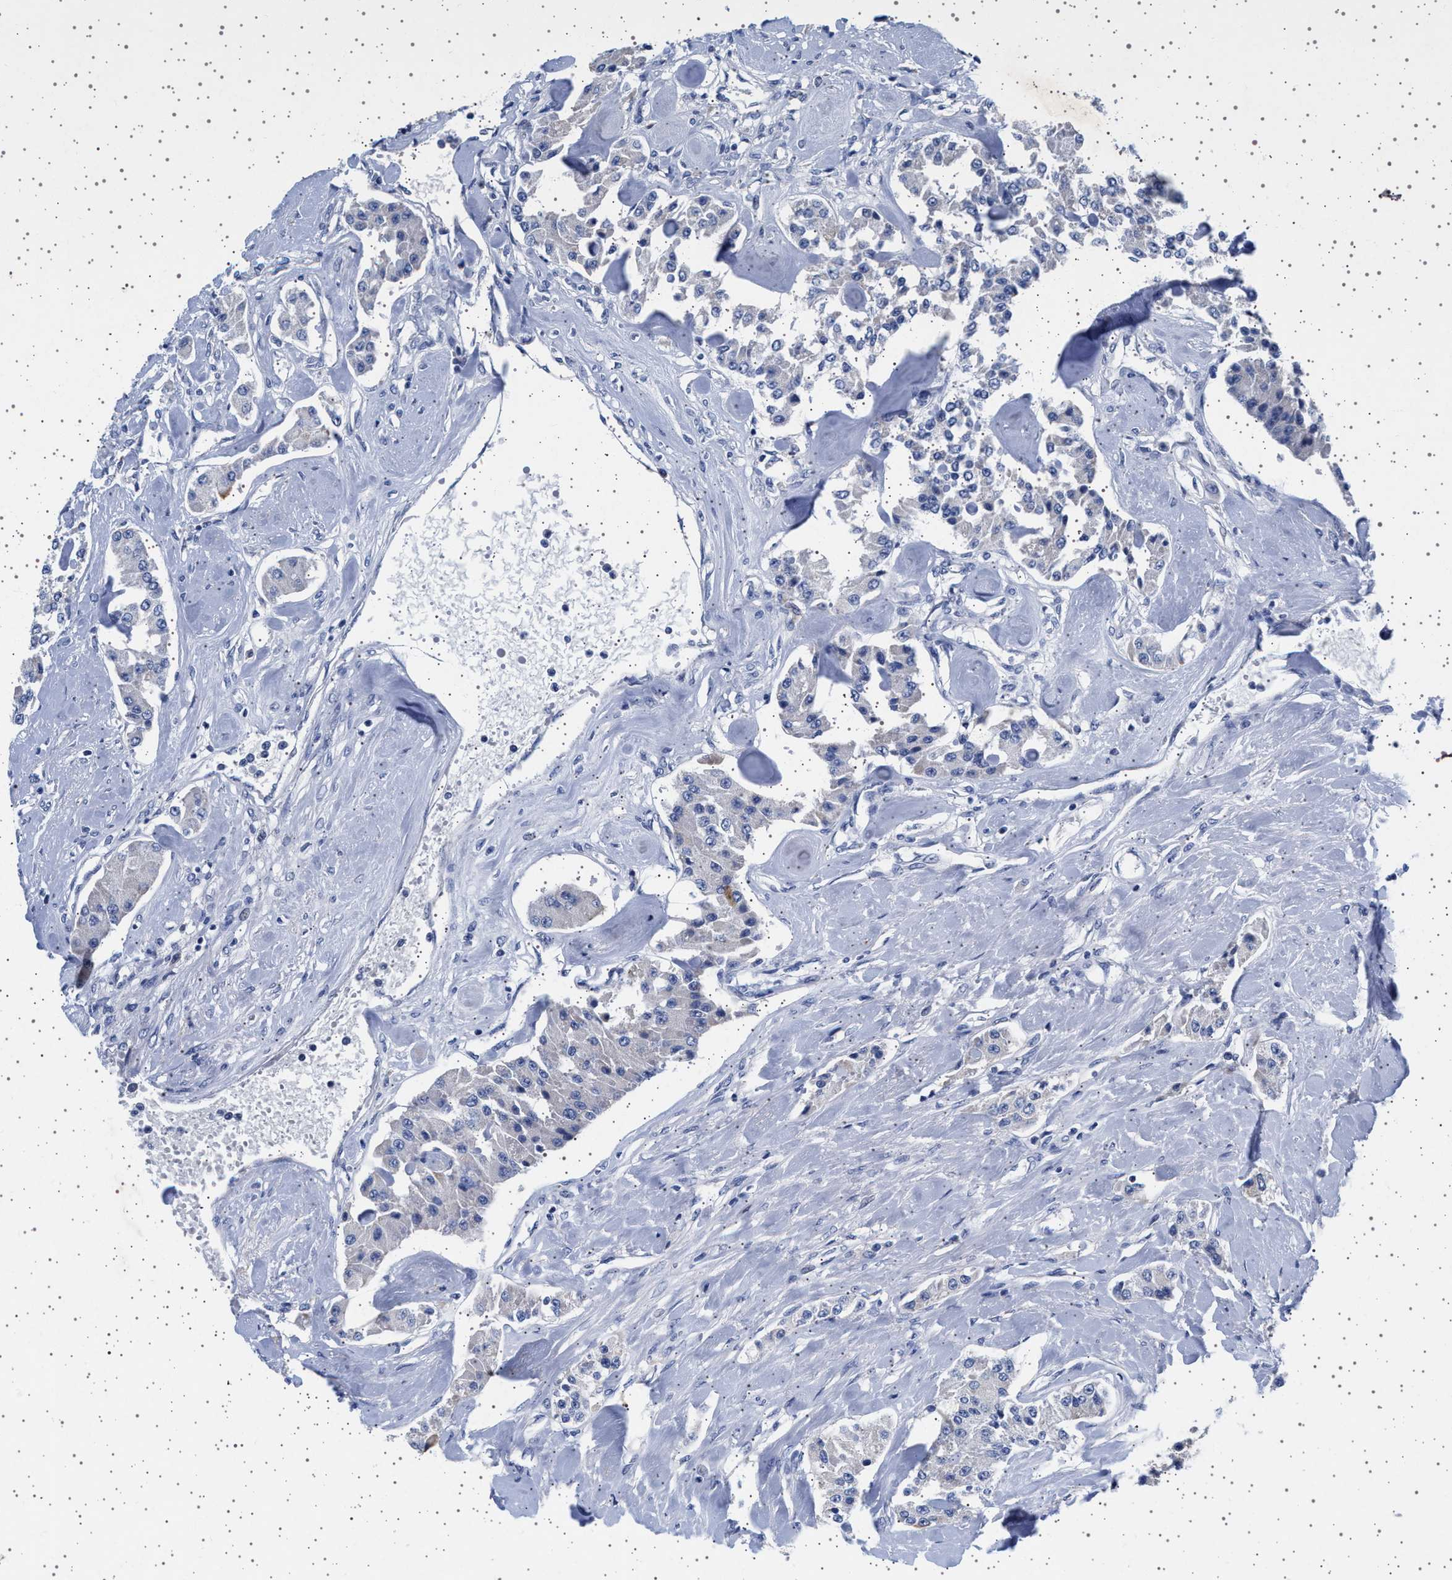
{"staining": {"intensity": "negative", "quantity": "none", "location": "none"}, "tissue": "carcinoid", "cell_type": "Tumor cells", "image_type": "cancer", "snomed": [{"axis": "morphology", "description": "Carcinoid, malignant, NOS"}, {"axis": "topography", "description": "Pancreas"}], "caption": "Human carcinoid (malignant) stained for a protein using immunohistochemistry (IHC) reveals no expression in tumor cells.", "gene": "TRMT10B", "patient": {"sex": "male", "age": 41}}